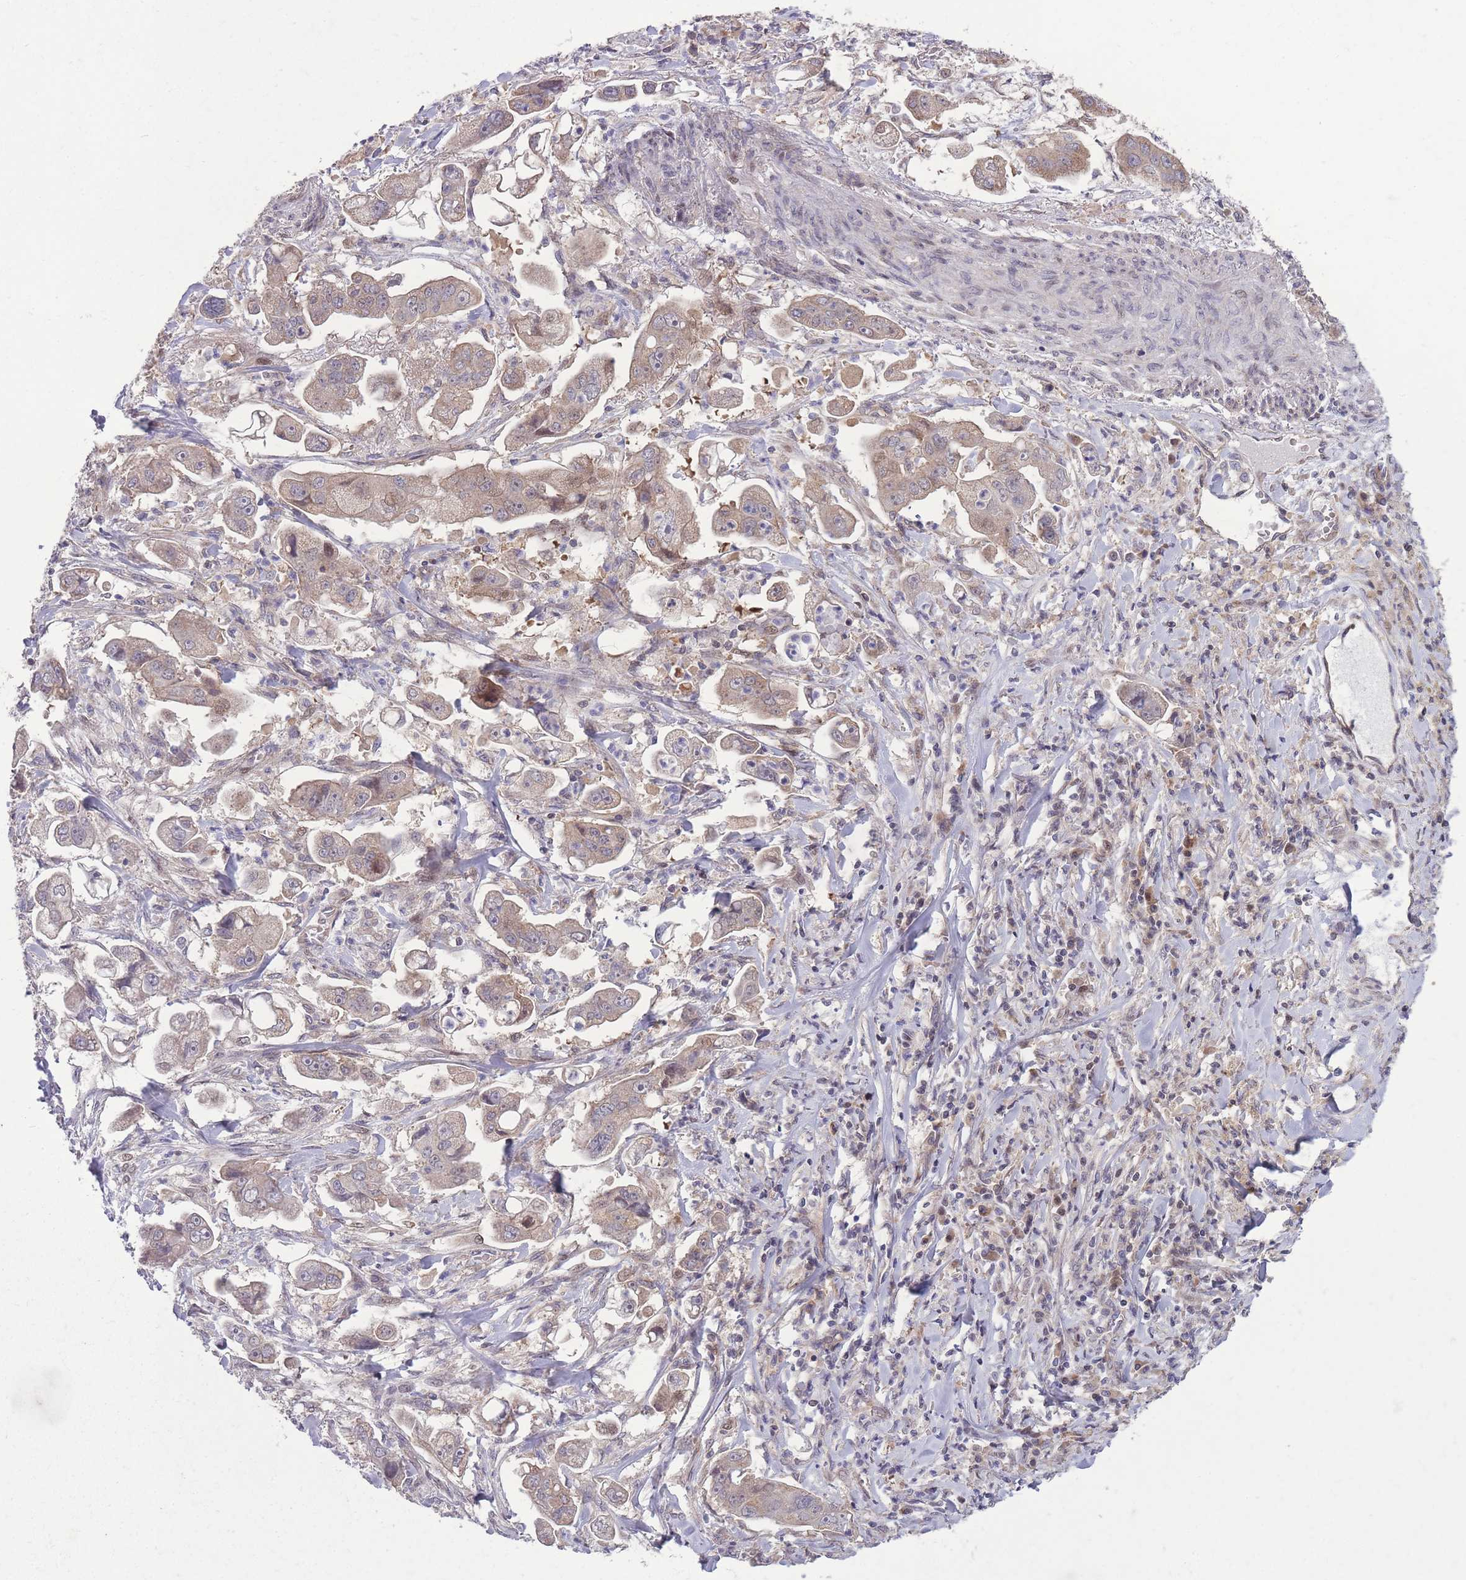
{"staining": {"intensity": "weak", "quantity": "25%-75%", "location": "cytoplasmic/membranous"}, "tissue": "stomach cancer", "cell_type": "Tumor cells", "image_type": "cancer", "snomed": [{"axis": "morphology", "description": "Adenocarcinoma, NOS"}, {"axis": "topography", "description": "Stomach"}], "caption": "This histopathology image displays stomach cancer stained with immunohistochemistry to label a protein in brown. The cytoplasmic/membranous of tumor cells show weak positivity for the protein. Nuclei are counter-stained blue.", "gene": "RIC8A", "patient": {"sex": "male", "age": 62}}